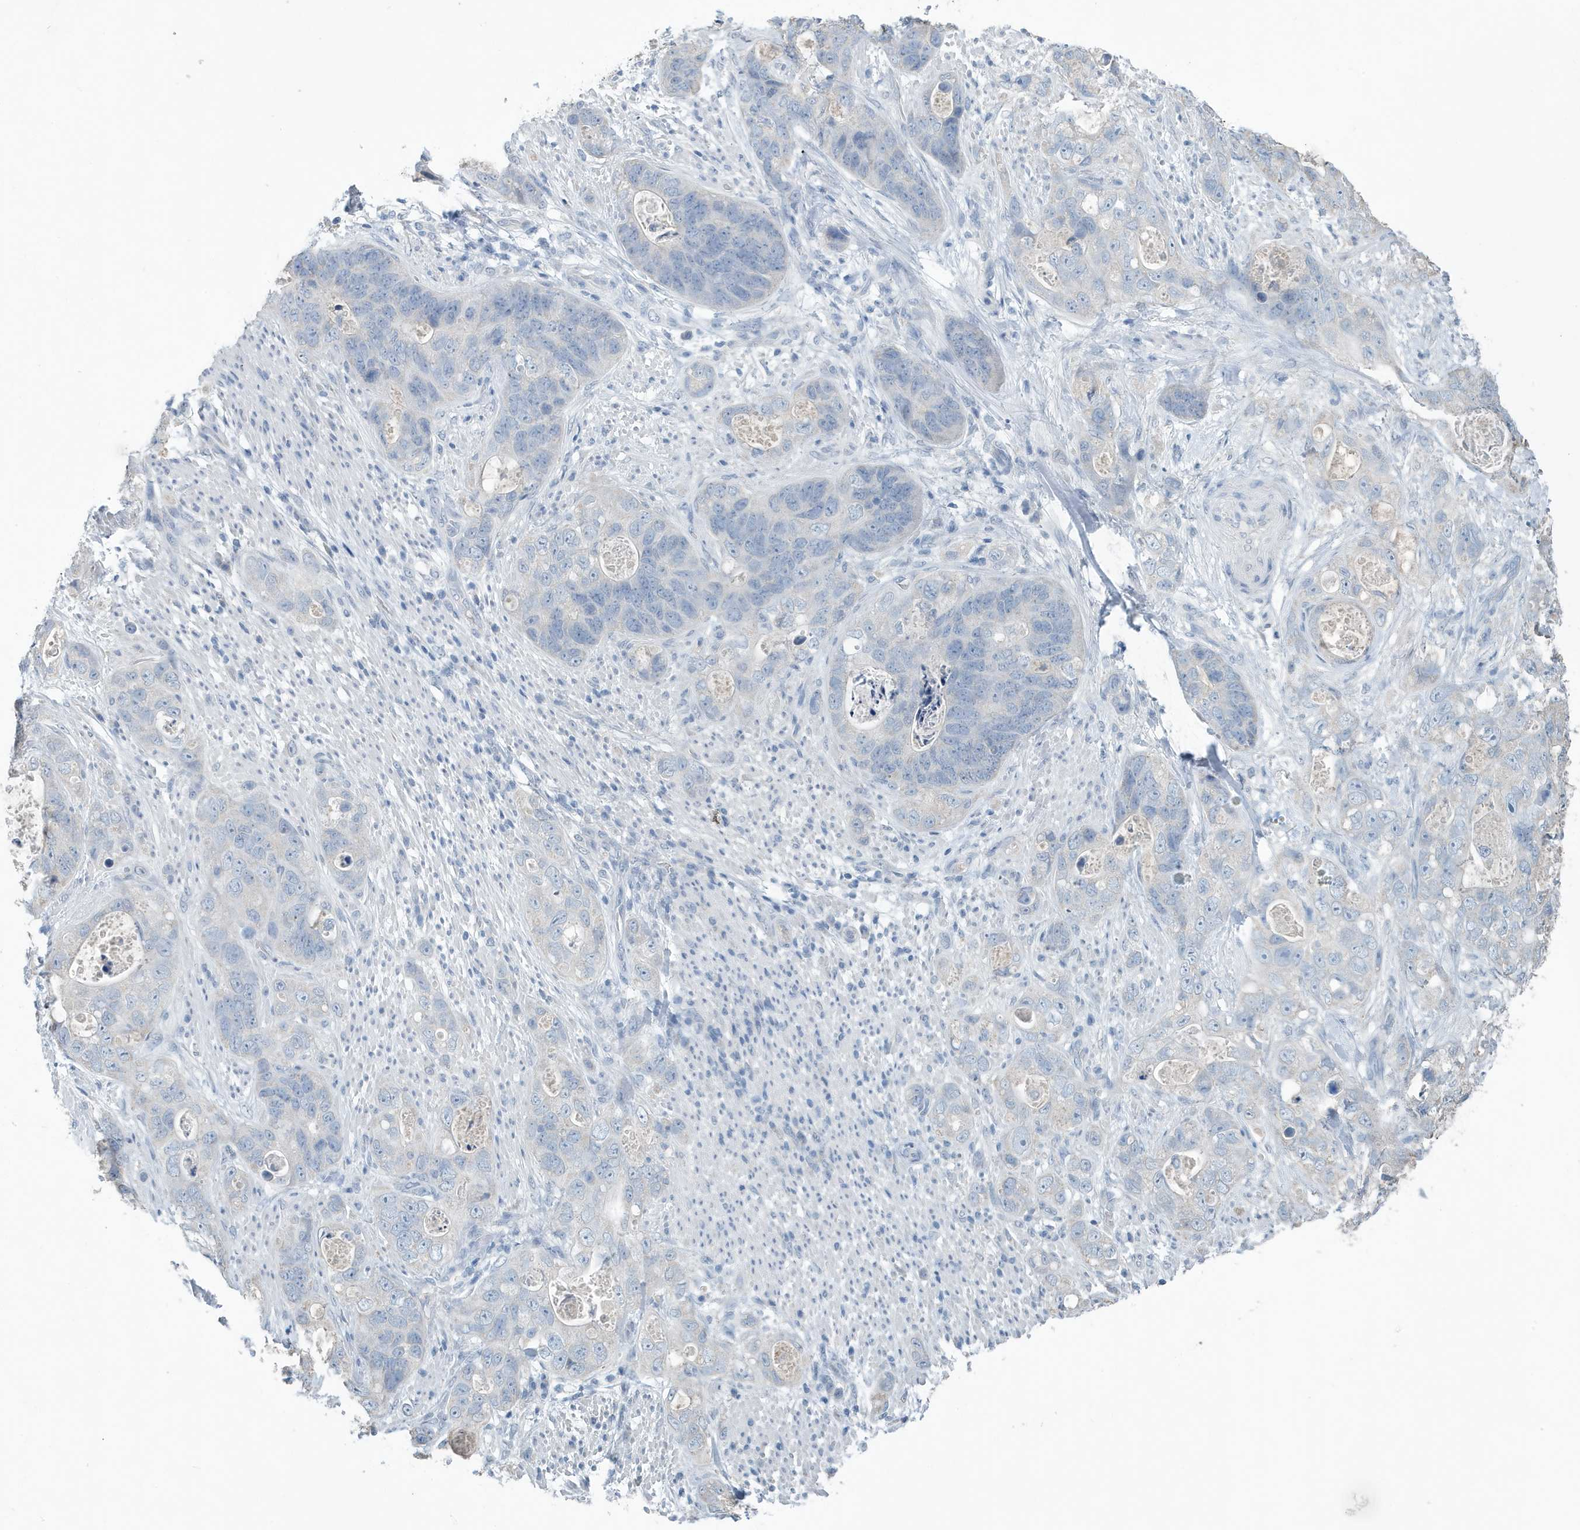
{"staining": {"intensity": "negative", "quantity": "none", "location": "none"}, "tissue": "stomach cancer", "cell_type": "Tumor cells", "image_type": "cancer", "snomed": [{"axis": "morphology", "description": "Adenocarcinoma, NOS"}, {"axis": "topography", "description": "Stomach"}], "caption": "IHC micrograph of neoplastic tissue: stomach cancer stained with DAB exhibits no significant protein expression in tumor cells. (DAB IHC, high magnification).", "gene": "UGT2B4", "patient": {"sex": "female", "age": 89}}